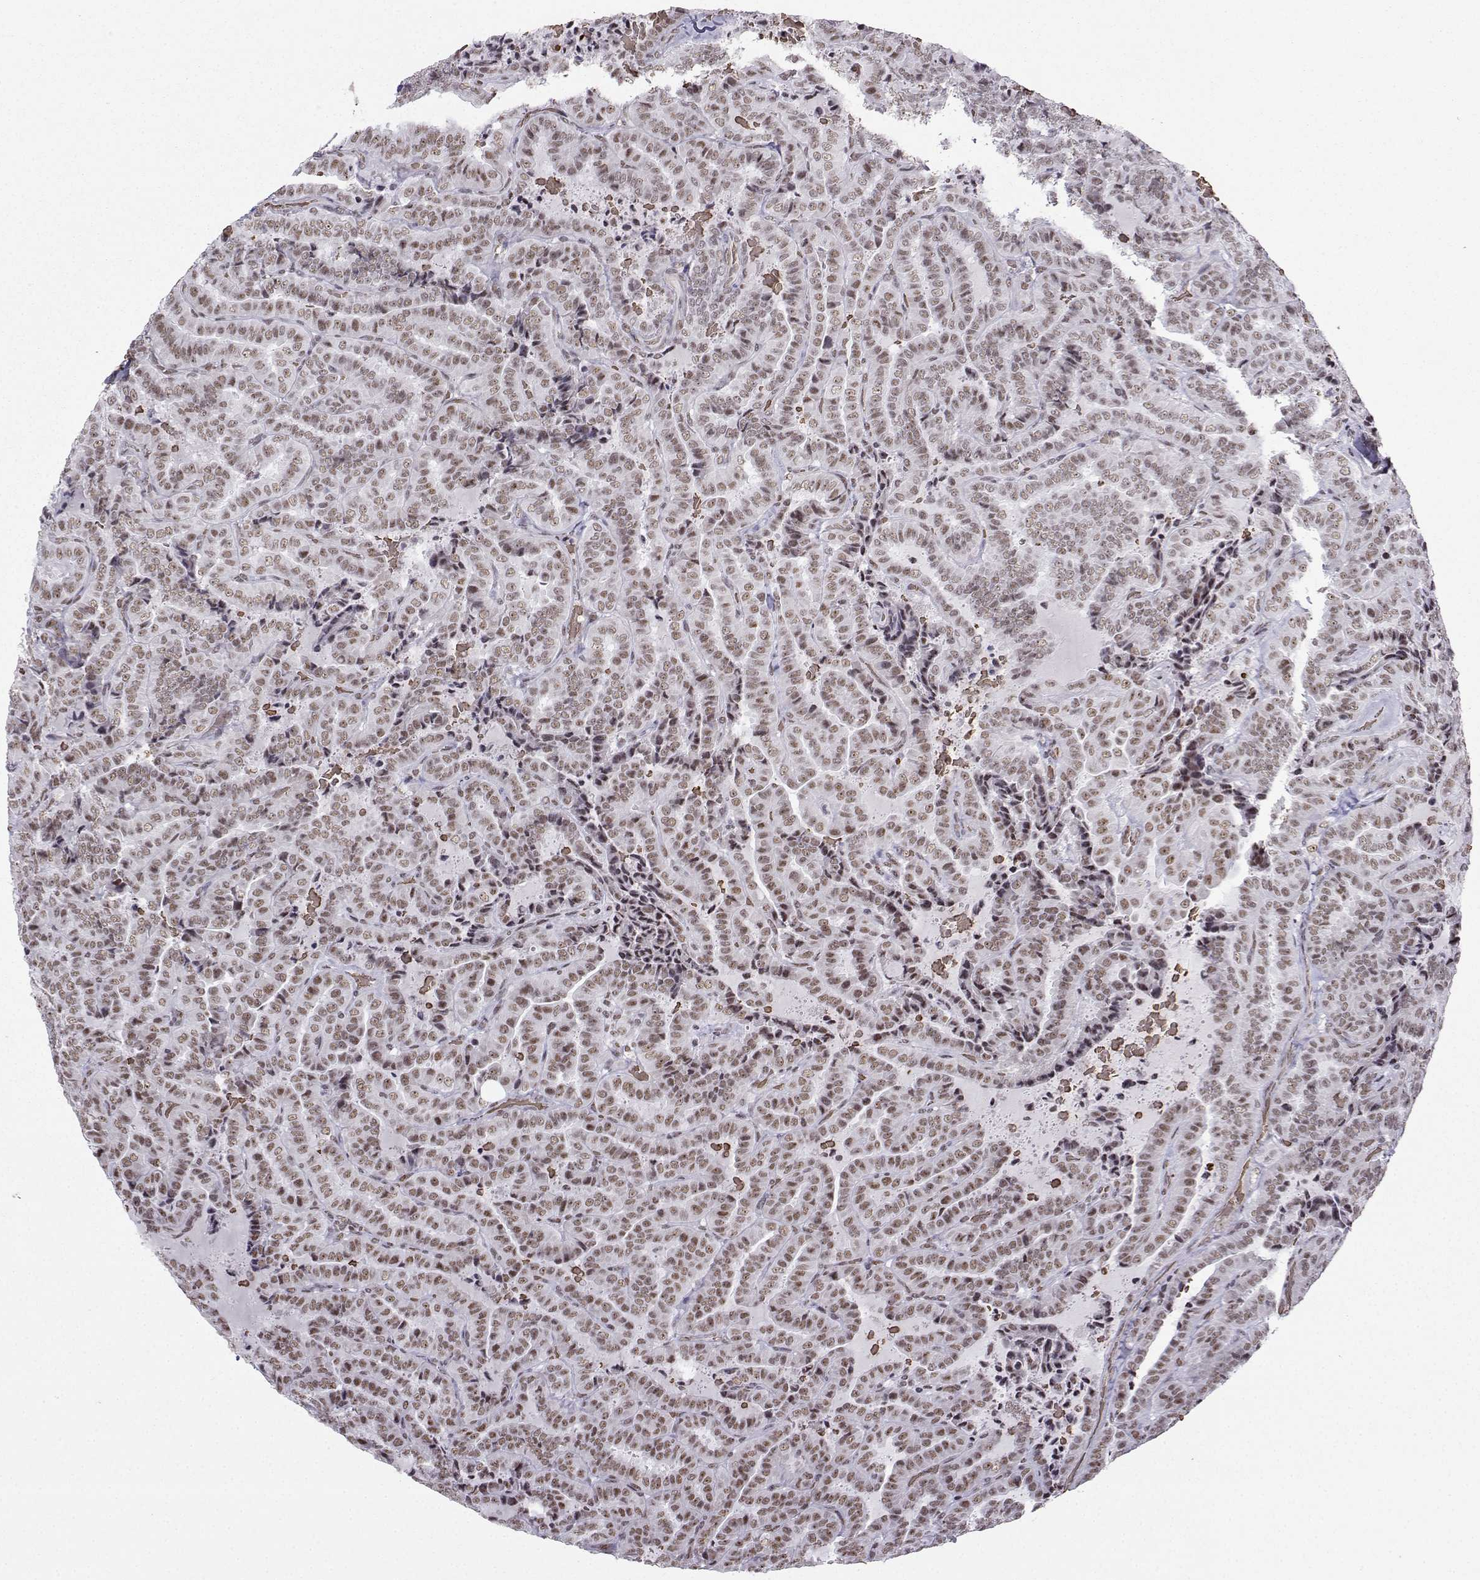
{"staining": {"intensity": "weak", "quantity": ">75%", "location": "nuclear"}, "tissue": "thyroid cancer", "cell_type": "Tumor cells", "image_type": "cancer", "snomed": [{"axis": "morphology", "description": "Papillary adenocarcinoma, NOS"}, {"axis": "topography", "description": "Thyroid gland"}], "caption": "Immunohistochemical staining of thyroid cancer (papillary adenocarcinoma) demonstrates low levels of weak nuclear staining in approximately >75% of tumor cells. Using DAB (3,3'-diaminobenzidine) (brown) and hematoxylin (blue) stains, captured at high magnification using brightfield microscopy.", "gene": "CCNK", "patient": {"sex": "female", "age": 39}}